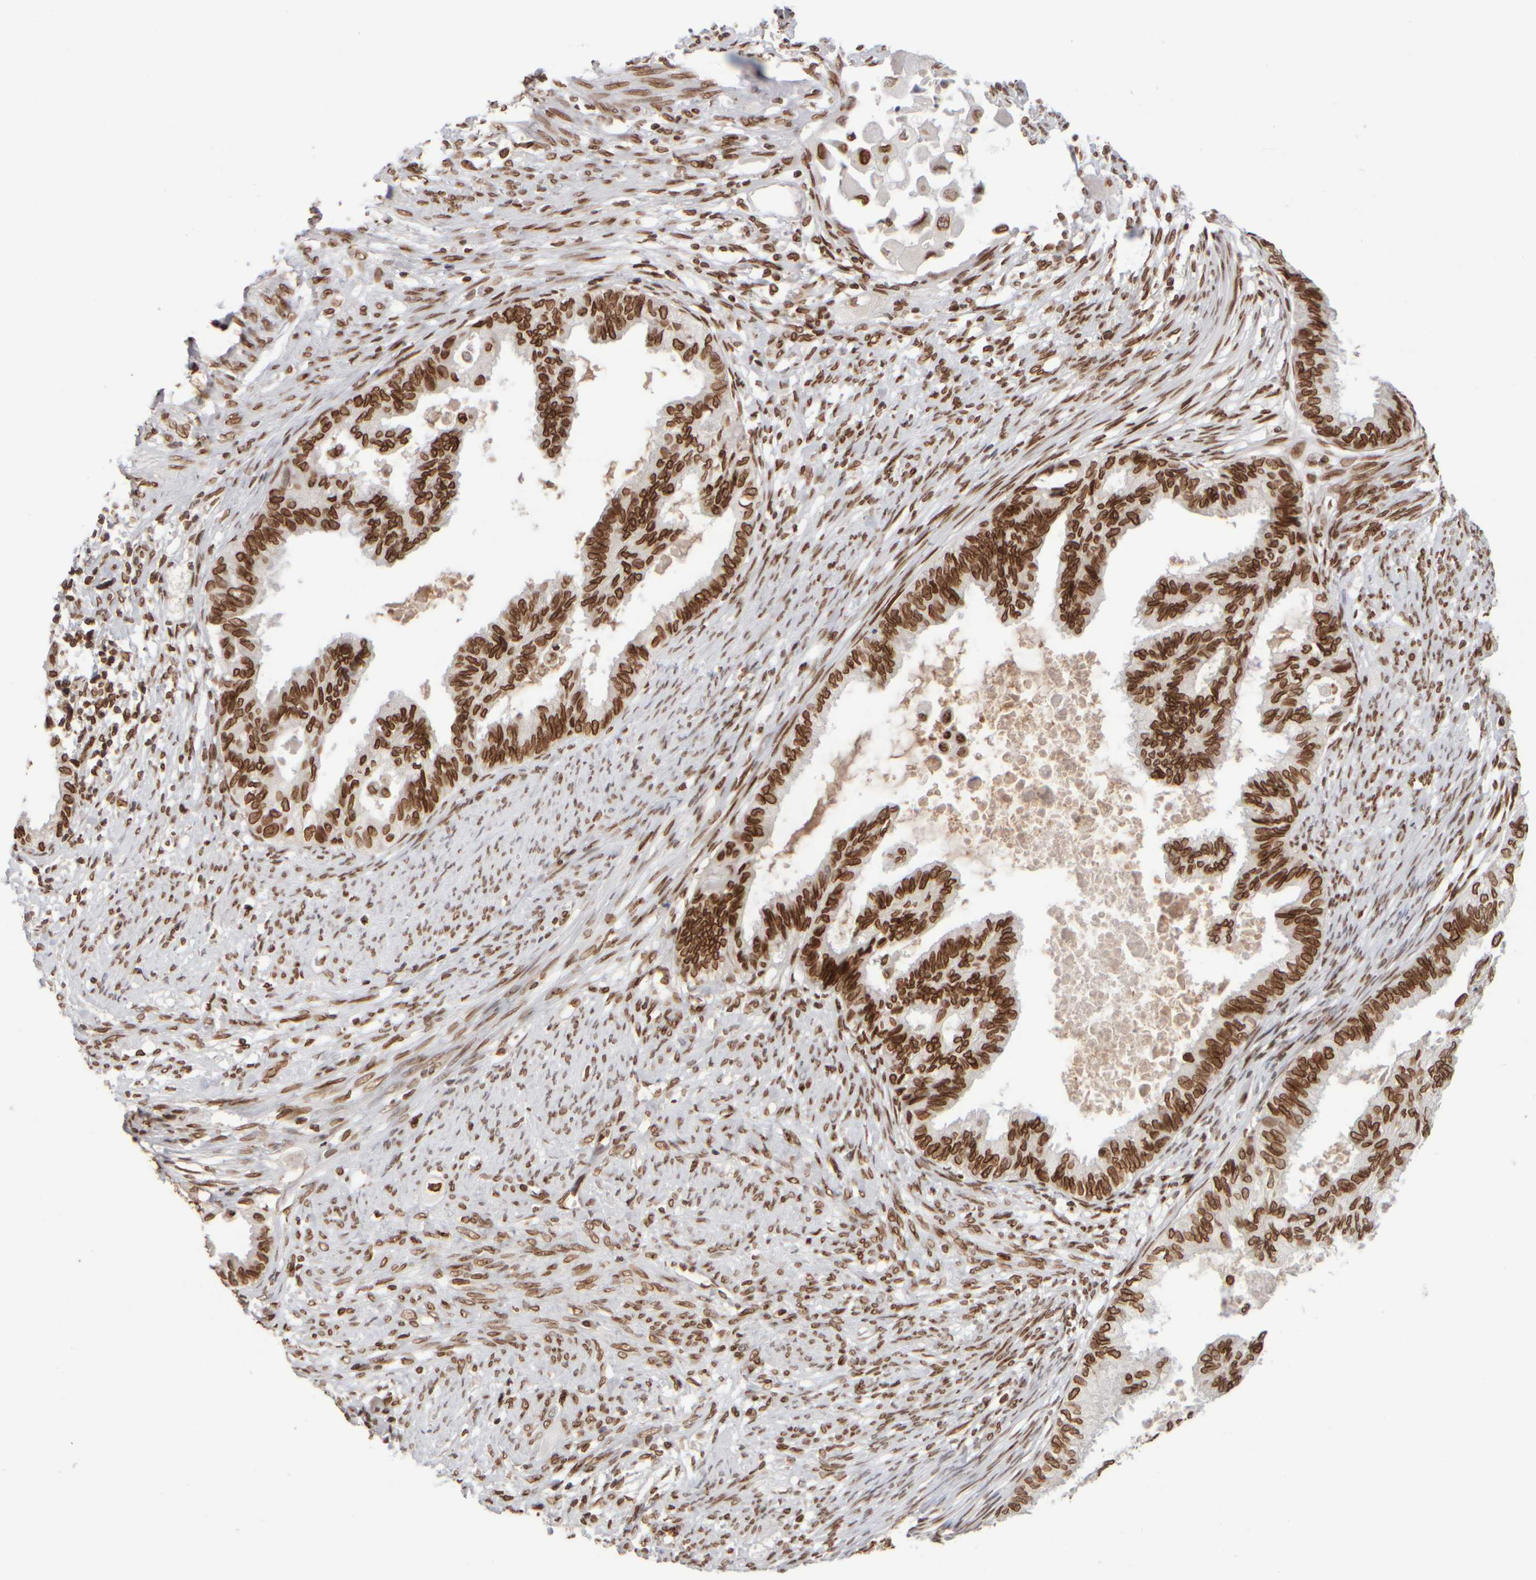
{"staining": {"intensity": "strong", "quantity": ">75%", "location": "nuclear"}, "tissue": "cervical cancer", "cell_type": "Tumor cells", "image_type": "cancer", "snomed": [{"axis": "morphology", "description": "Normal tissue, NOS"}, {"axis": "morphology", "description": "Adenocarcinoma, NOS"}, {"axis": "topography", "description": "Cervix"}, {"axis": "topography", "description": "Endometrium"}], "caption": "Cervical cancer was stained to show a protein in brown. There is high levels of strong nuclear expression in approximately >75% of tumor cells.", "gene": "ZC3HC1", "patient": {"sex": "female", "age": 86}}